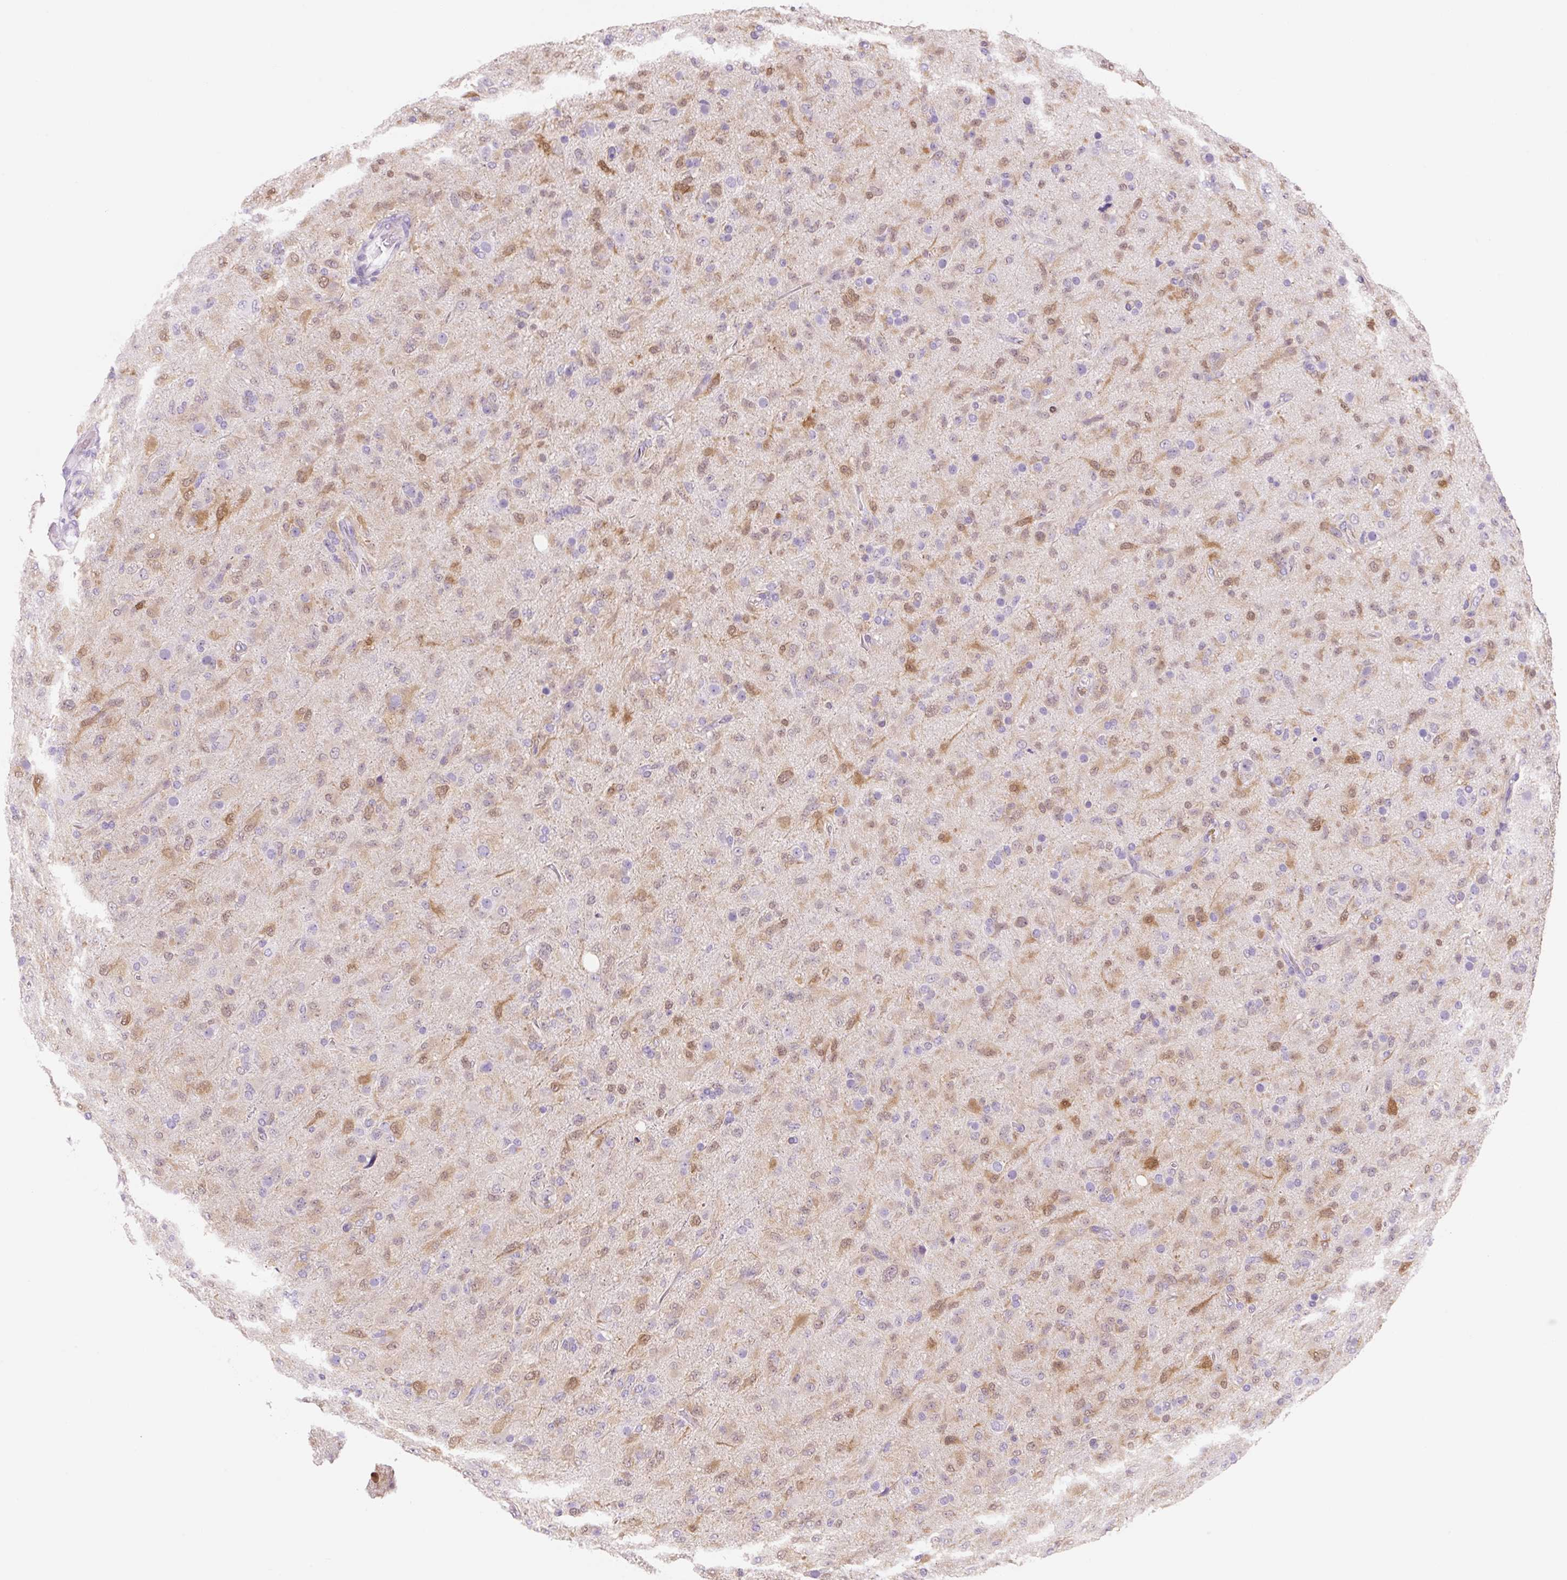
{"staining": {"intensity": "weak", "quantity": "<25%", "location": "cytoplasmic/membranous,nuclear"}, "tissue": "glioma", "cell_type": "Tumor cells", "image_type": "cancer", "snomed": [{"axis": "morphology", "description": "Glioma, malignant, Low grade"}, {"axis": "topography", "description": "Brain"}], "caption": "Immunohistochemistry (IHC) of human low-grade glioma (malignant) displays no expression in tumor cells.", "gene": "FABP5", "patient": {"sex": "male", "age": 65}}